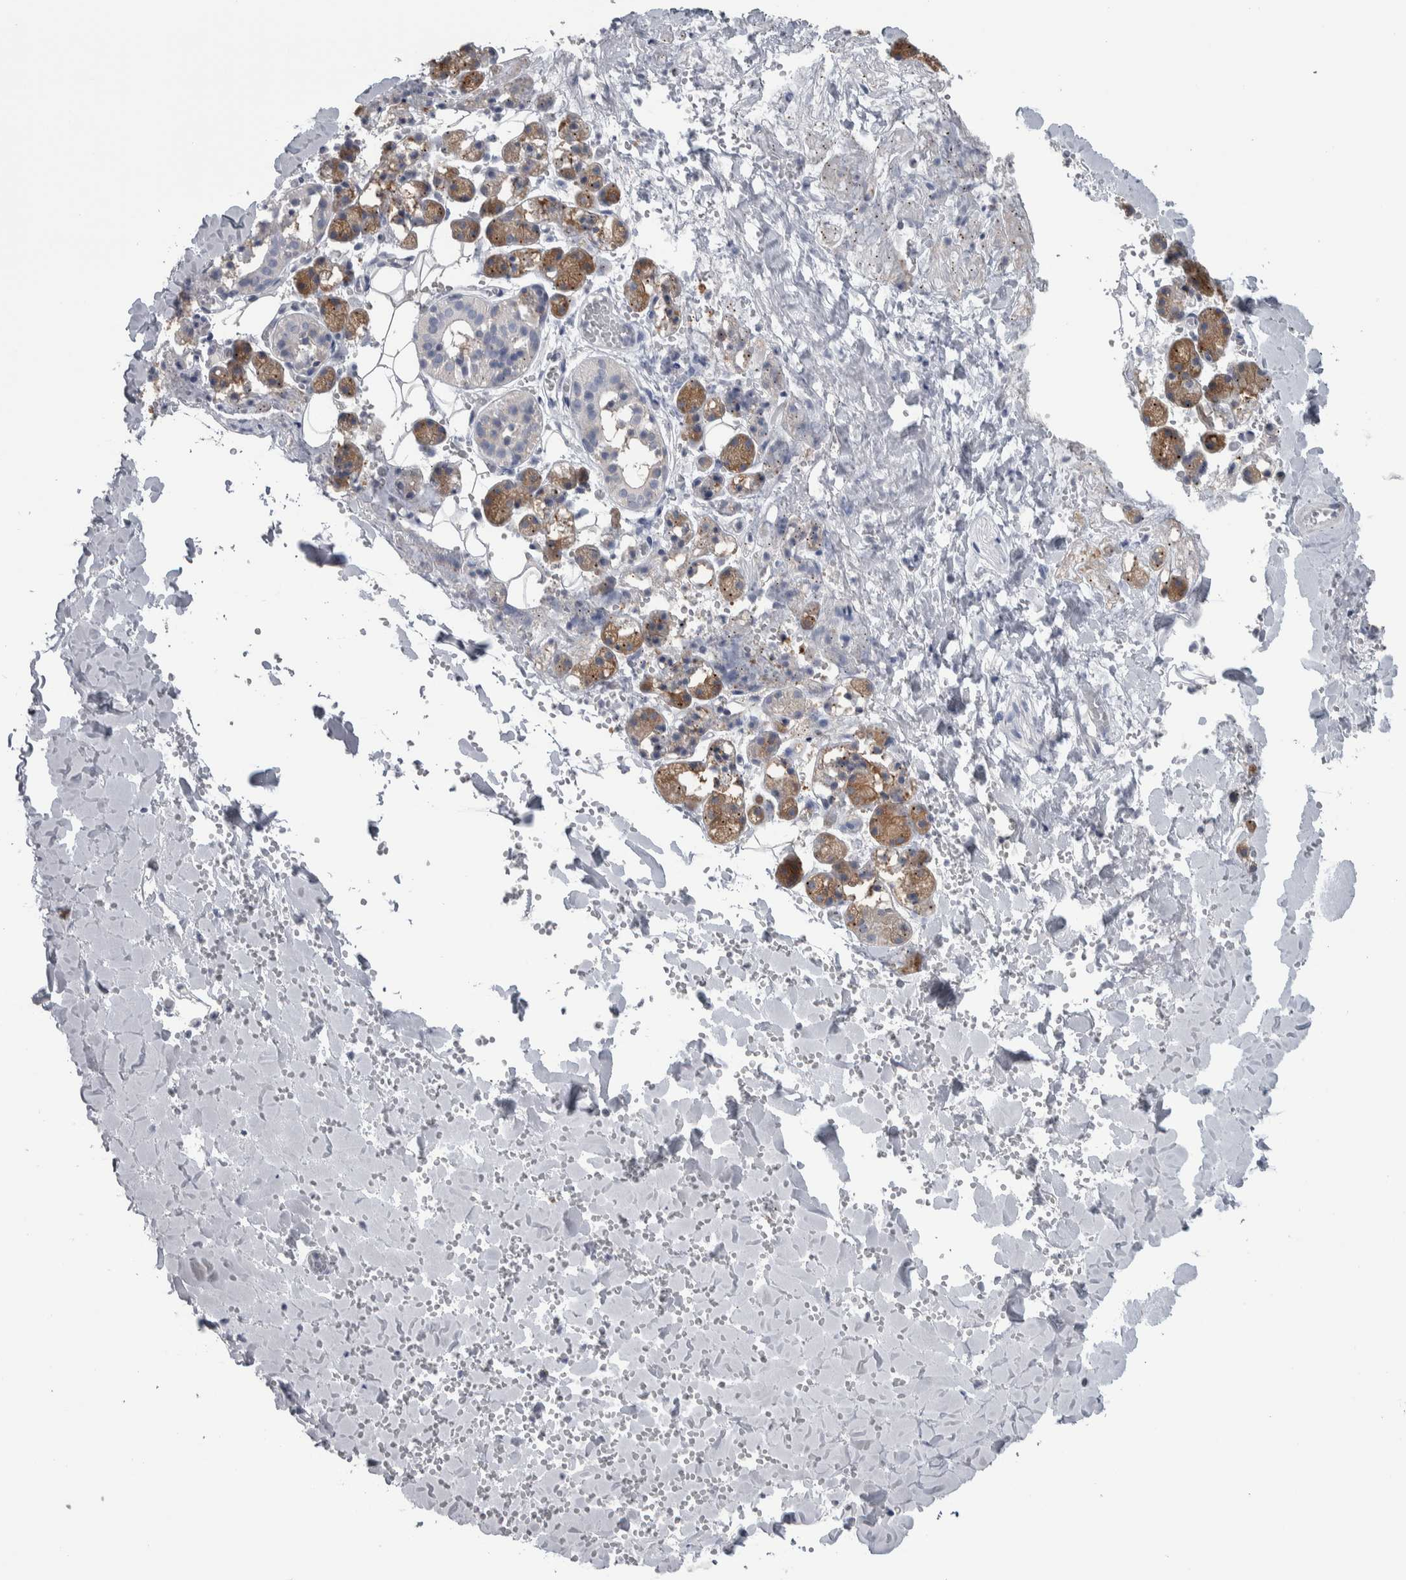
{"staining": {"intensity": "moderate", "quantity": ">75%", "location": "cytoplasmic/membranous"}, "tissue": "salivary gland", "cell_type": "Glandular cells", "image_type": "normal", "snomed": [{"axis": "morphology", "description": "Normal tissue, NOS"}, {"axis": "topography", "description": "Salivary gland"}], "caption": "Moderate cytoplasmic/membranous protein expression is present in about >75% of glandular cells in salivary gland. (Brightfield microscopy of DAB IHC at high magnification).", "gene": "GPHN", "patient": {"sex": "female", "age": 33}}